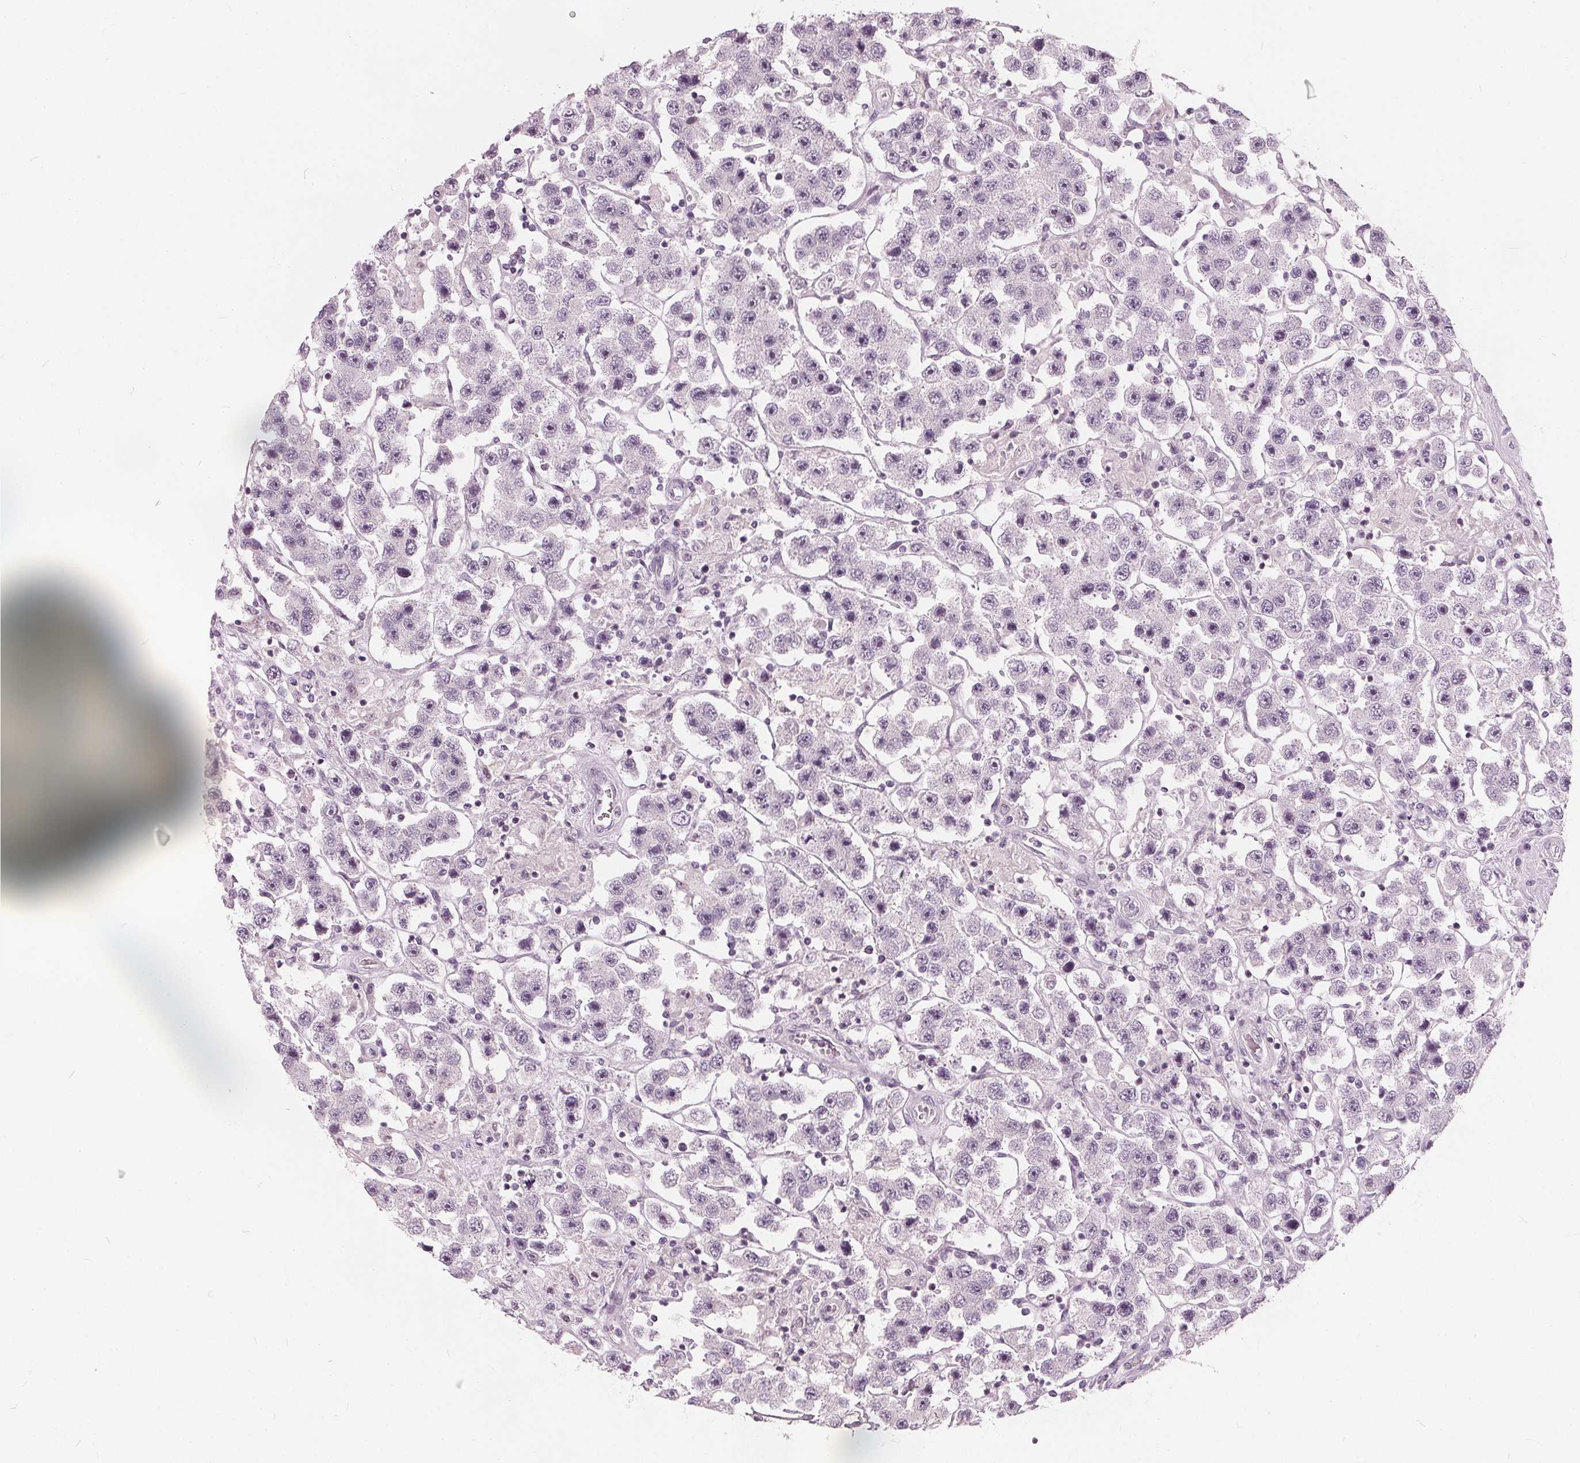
{"staining": {"intensity": "negative", "quantity": "none", "location": "none"}, "tissue": "testis cancer", "cell_type": "Tumor cells", "image_type": "cancer", "snomed": [{"axis": "morphology", "description": "Seminoma, NOS"}, {"axis": "topography", "description": "Testis"}], "caption": "Testis cancer stained for a protein using immunohistochemistry exhibits no positivity tumor cells.", "gene": "SAT2", "patient": {"sex": "male", "age": 45}}